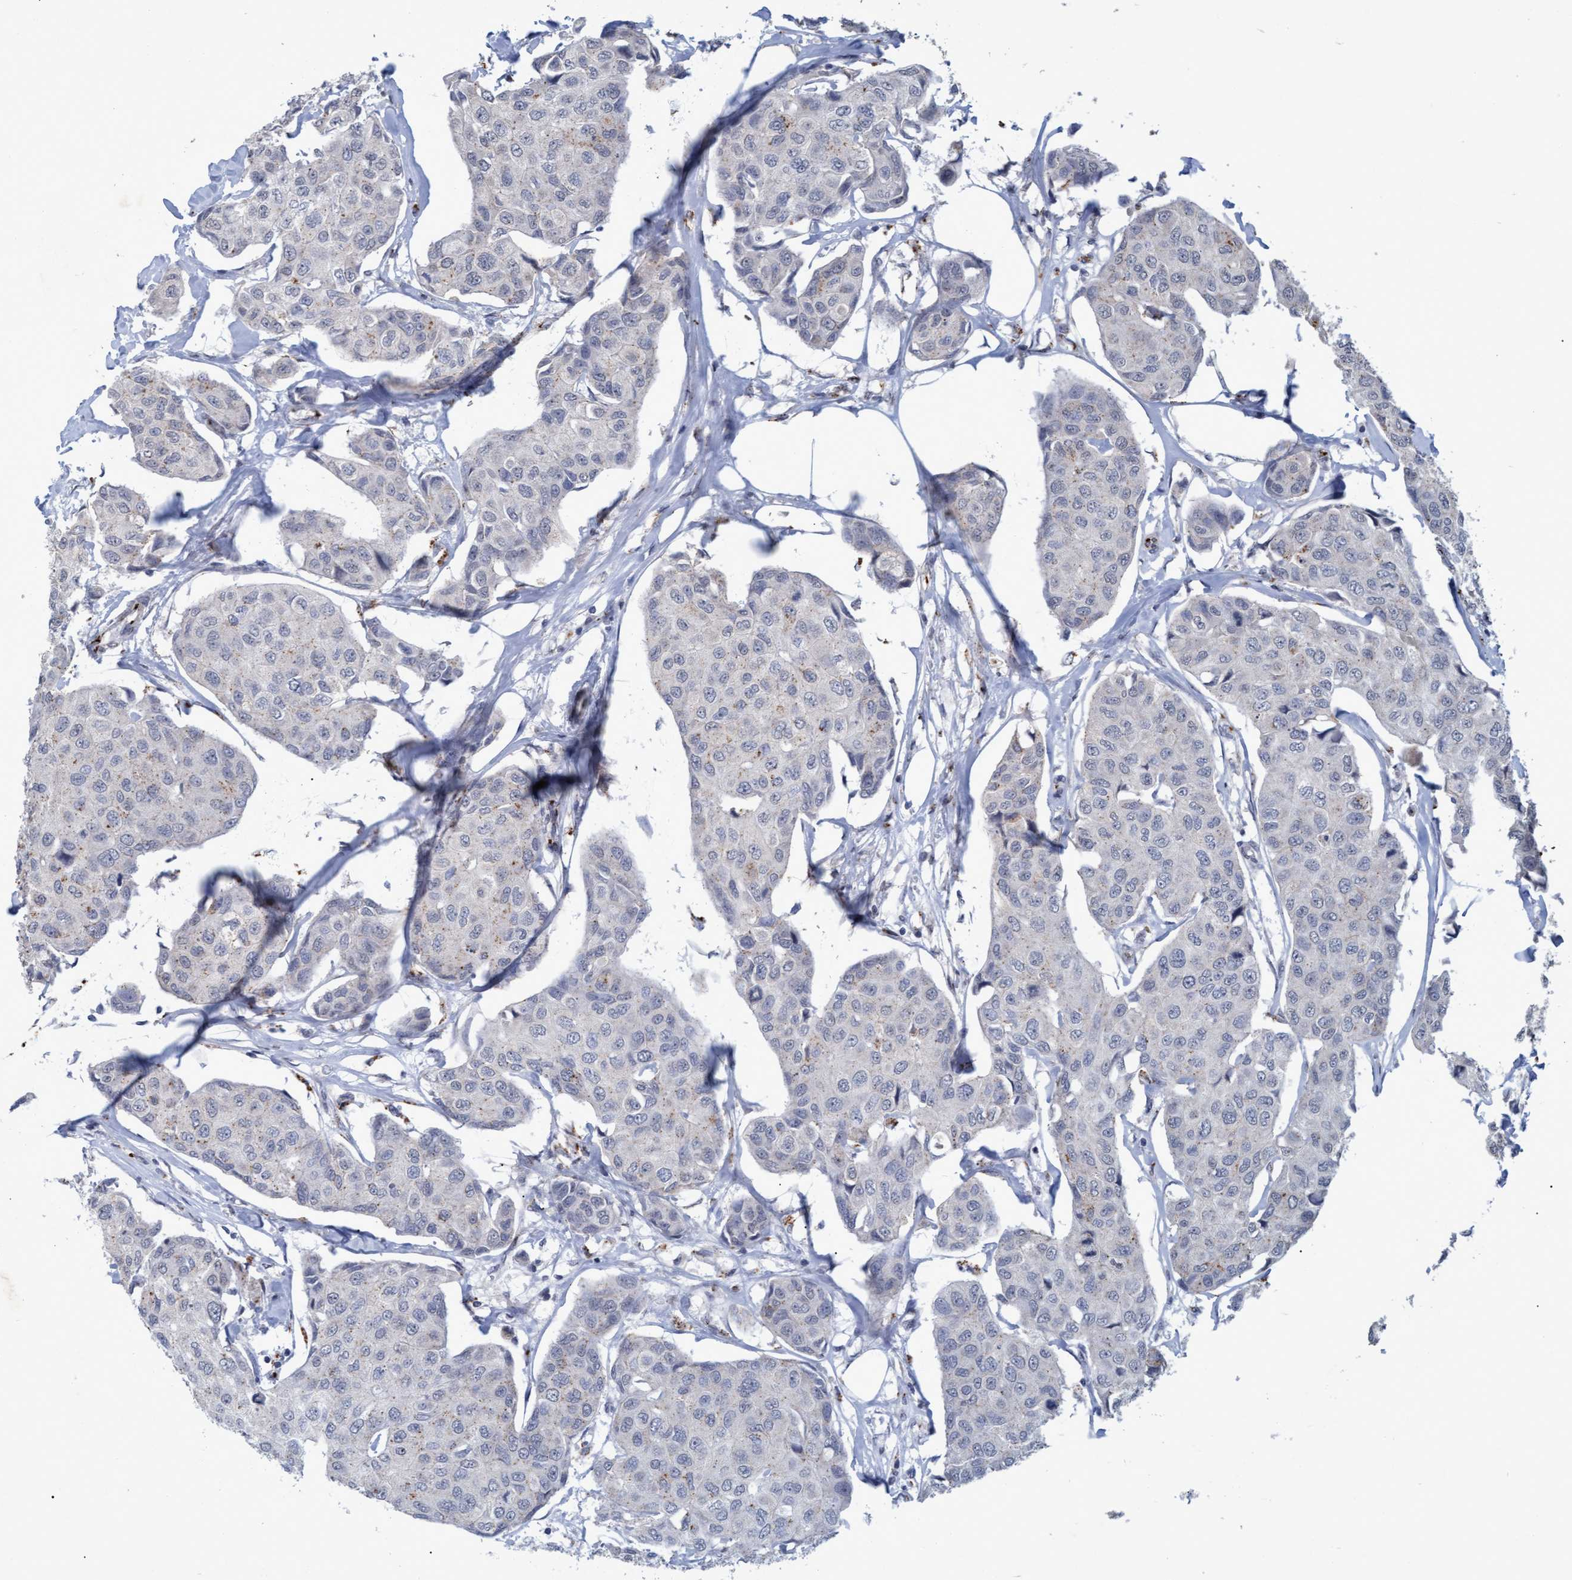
{"staining": {"intensity": "negative", "quantity": "none", "location": "none"}, "tissue": "breast cancer", "cell_type": "Tumor cells", "image_type": "cancer", "snomed": [{"axis": "morphology", "description": "Duct carcinoma"}, {"axis": "topography", "description": "Breast"}], "caption": "This is an immunohistochemistry (IHC) histopathology image of human breast cancer (intraductal carcinoma). There is no positivity in tumor cells.", "gene": "GALC", "patient": {"sex": "female", "age": 80}}